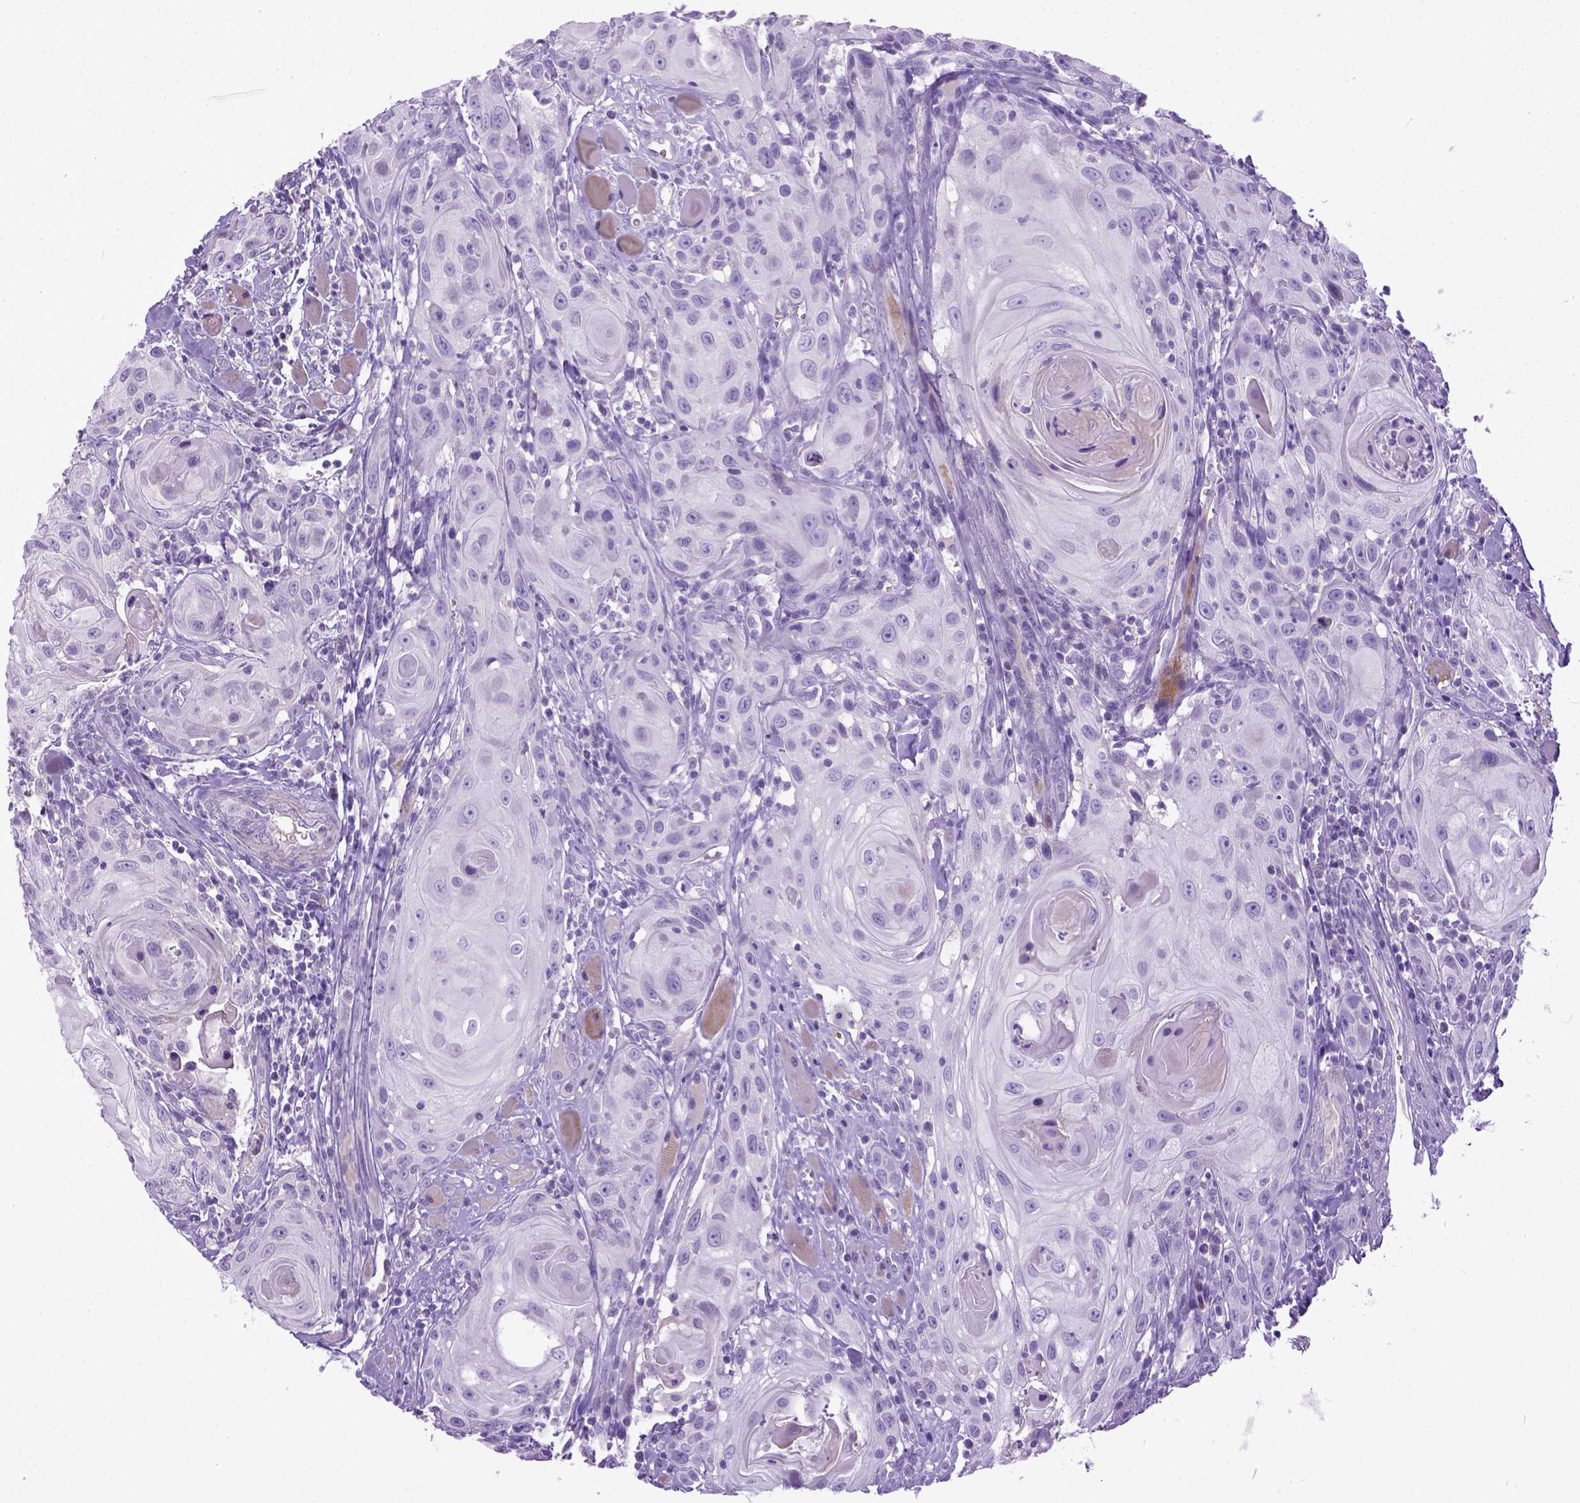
{"staining": {"intensity": "negative", "quantity": "none", "location": "none"}, "tissue": "head and neck cancer", "cell_type": "Tumor cells", "image_type": "cancer", "snomed": [{"axis": "morphology", "description": "Squamous cell carcinoma, NOS"}, {"axis": "topography", "description": "Head-Neck"}], "caption": "Immunohistochemistry (IHC) histopathology image of human head and neck squamous cell carcinoma stained for a protein (brown), which reveals no positivity in tumor cells.", "gene": "PLK5", "patient": {"sex": "female", "age": 80}}